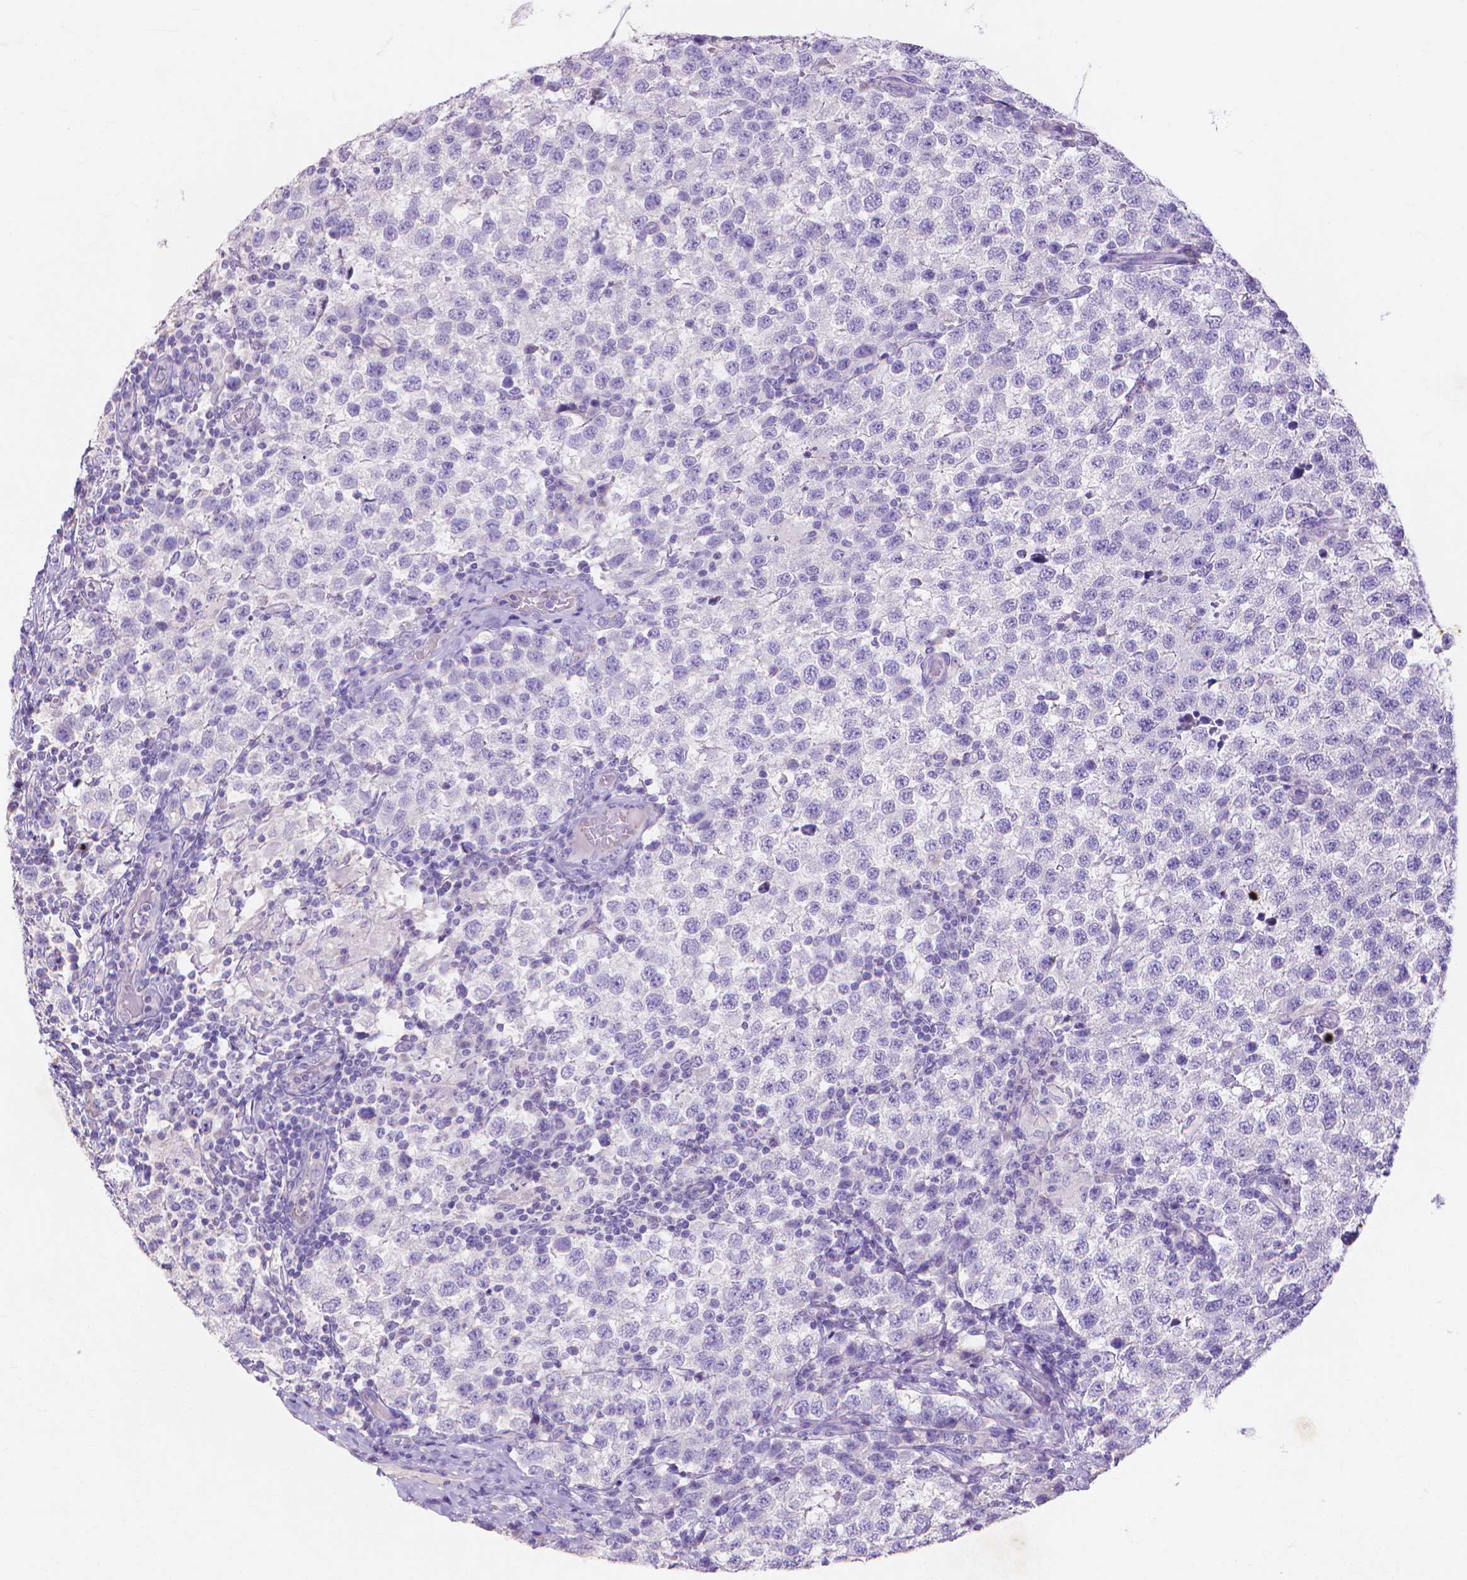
{"staining": {"intensity": "negative", "quantity": "none", "location": "none"}, "tissue": "testis cancer", "cell_type": "Tumor cells", "image_type": "cancer", "snomed": [{"axis": "morphology", "description": "Seminoma, NOS"}, {"axis": "topography", "description": "Testis"}], "caption": "A histopathology image of human testis cancer (seminoma) is negative for staining in tumor cells.", "gene": "MMP11", "patient": {"sex": "male", "age": 34}}